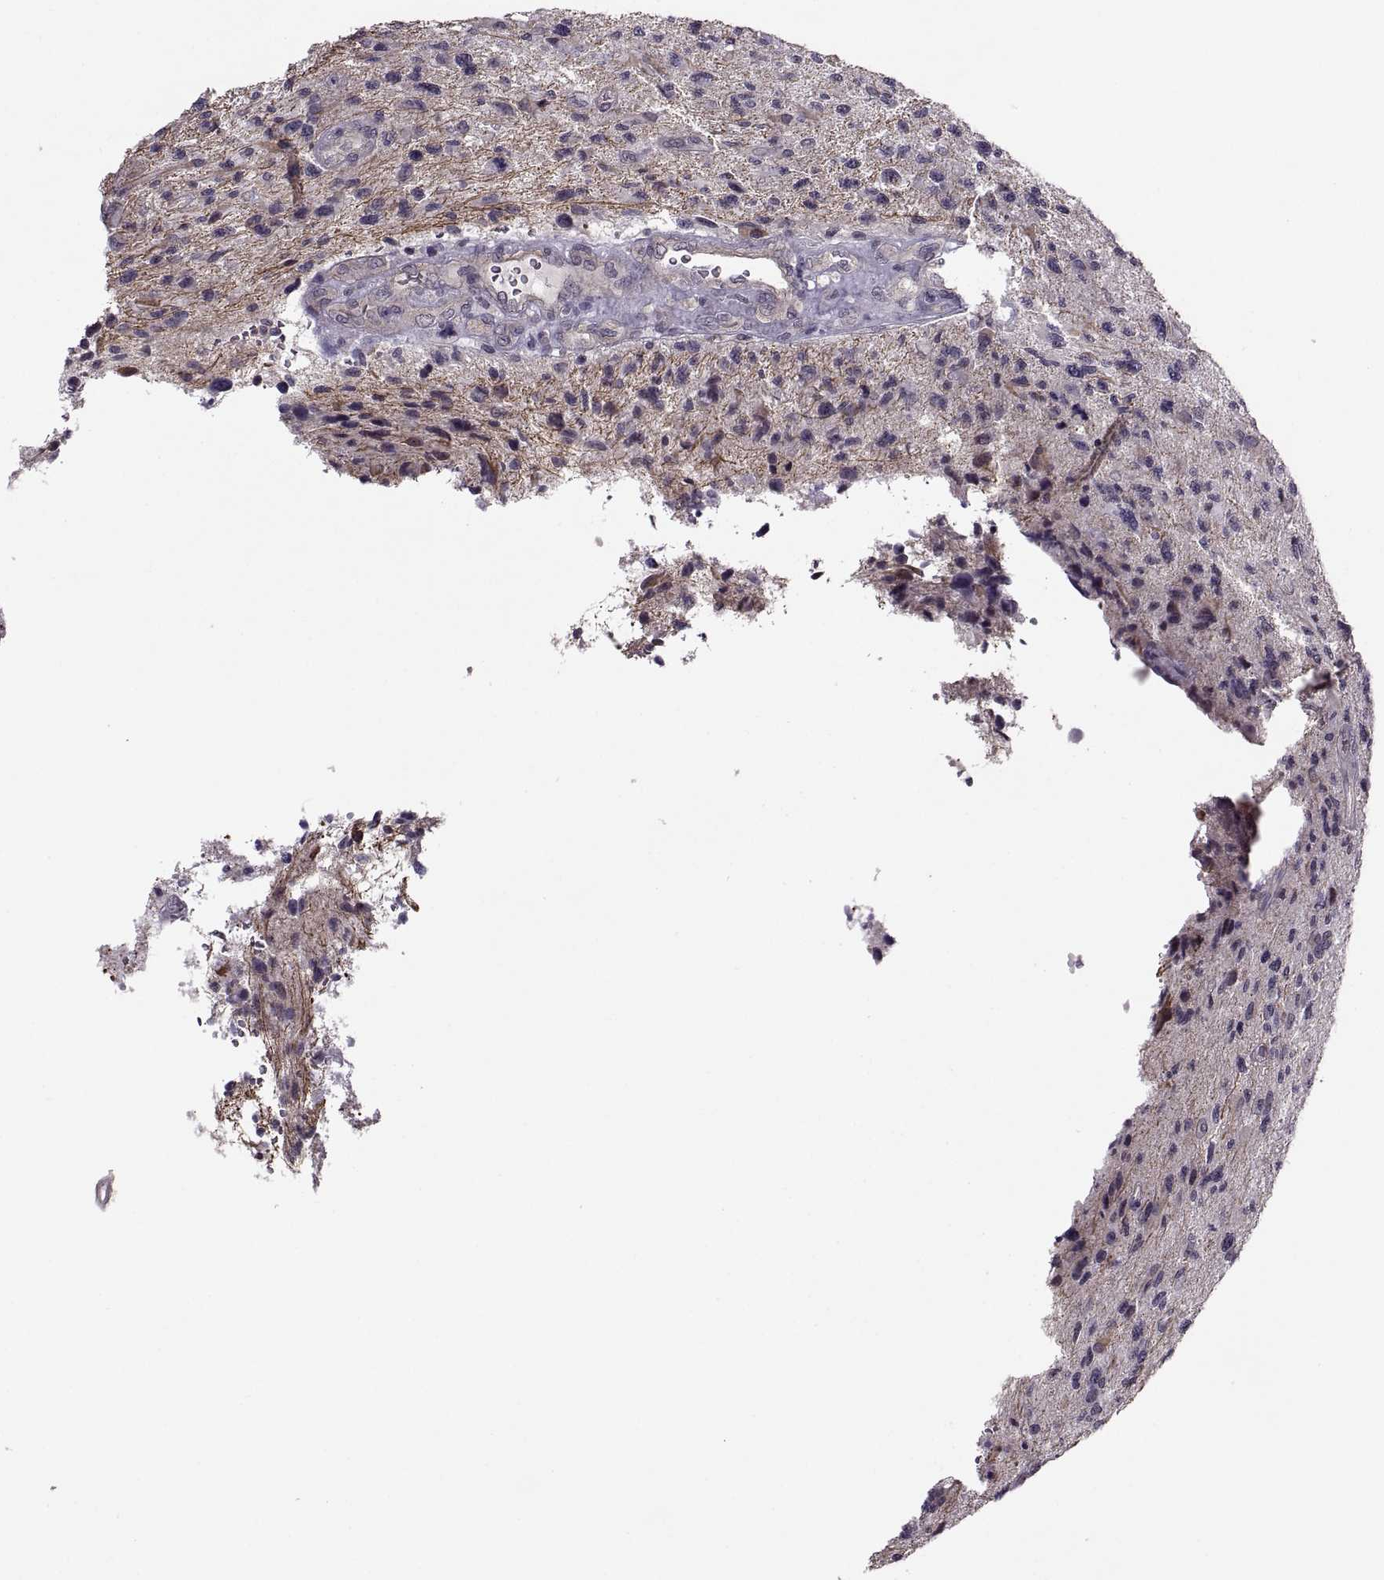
{"staining": {"intensity": "negative", "quantity": "none", "location": "none"}, "tissue": "glioma", "cell_type": "Tumor cells", "image_type": "cancer", "snomed": [{"axis": "morphology", "description": "Glioma, malignant, NOS"}, {"axis": "morphology", "description": "Glioma, malignant, High grade"}, {"axis": "topography", "description": "Brain"}], "caption": "There is no significant expression in tumor cells of malignant glioma. (Brightfield microscopy of DAB (3,3'-diaminobenzidine) immunohistochemistry at high magnification).", "gene": "LUZP2", "patient": {"sex": "female", "age": 71}}